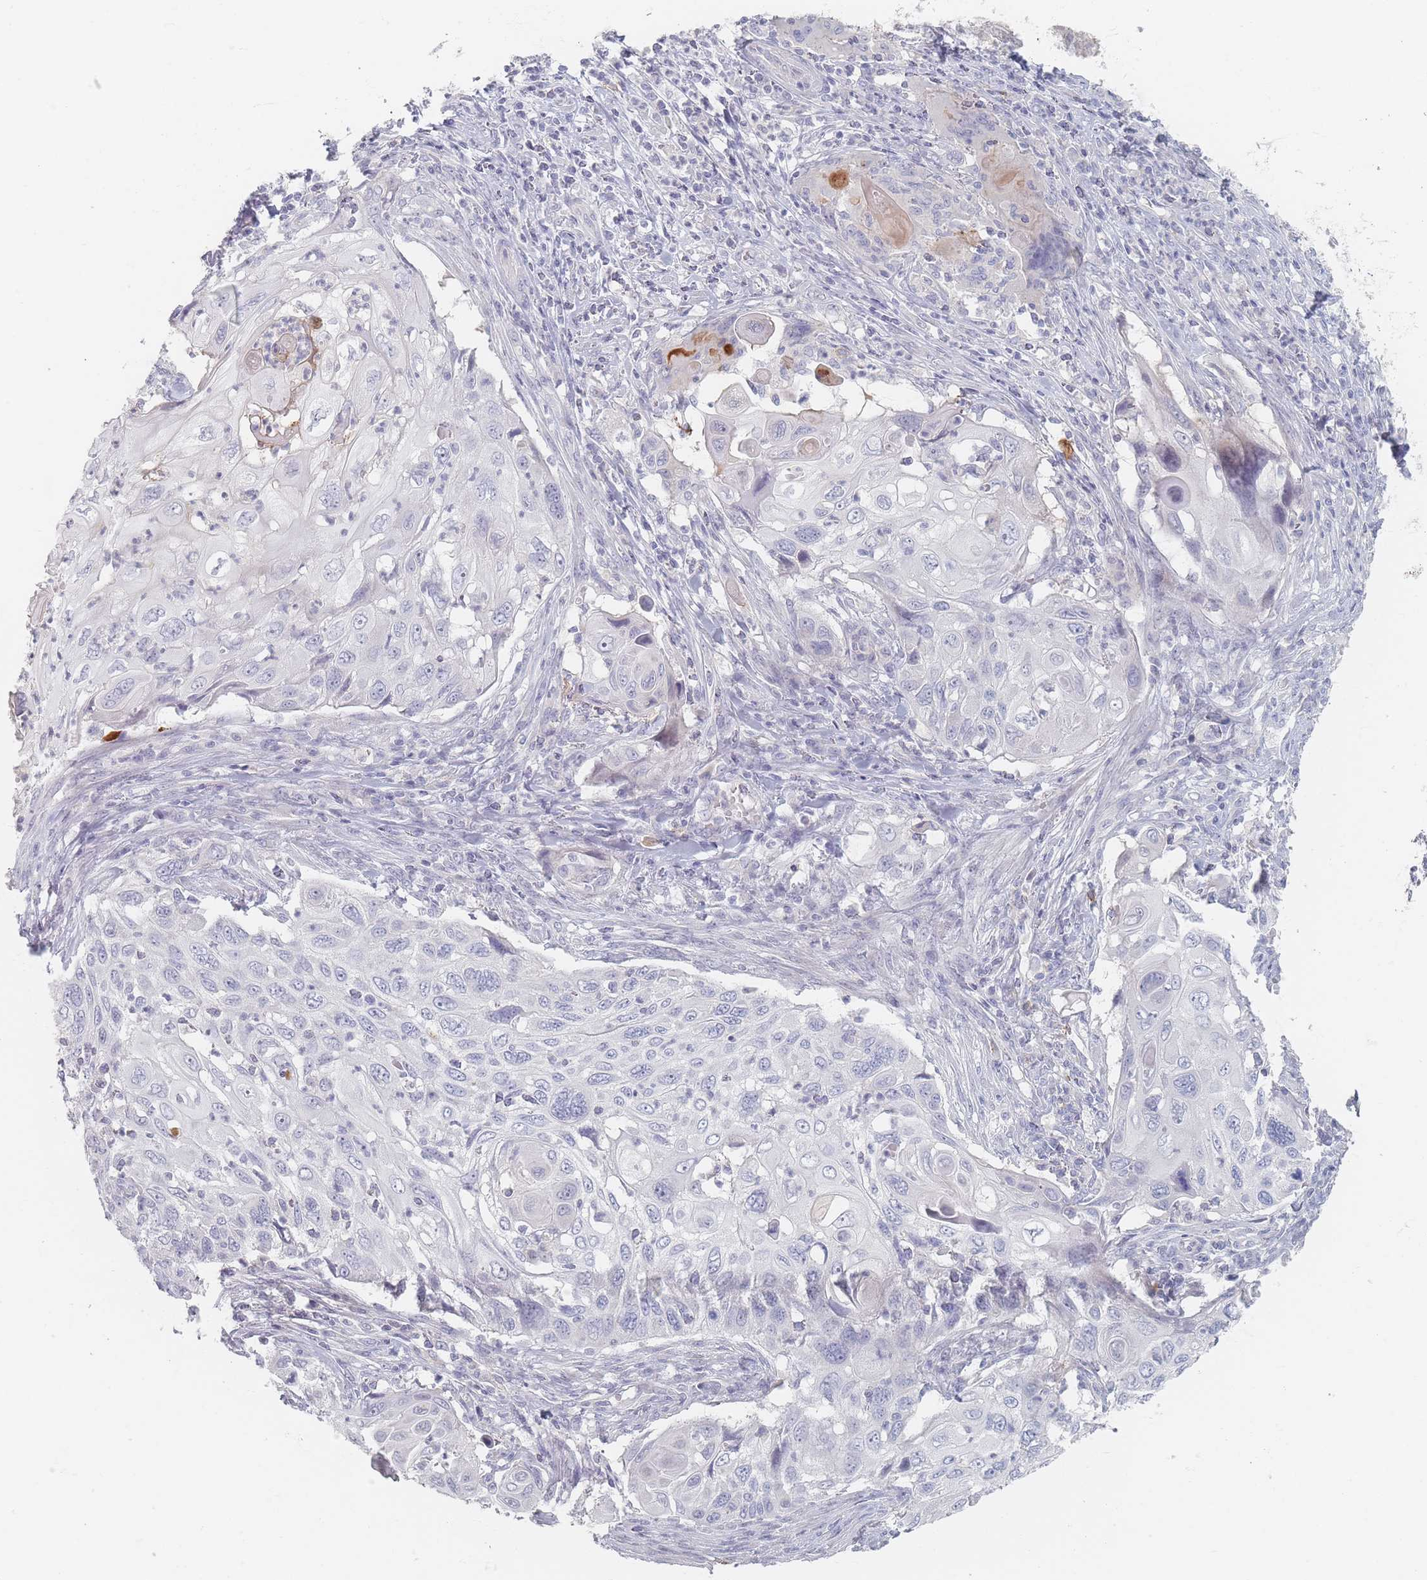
{"staining": {"intensity": "negative", "quantity": "none", "location": "none"}, "tissue": "cervical cancer", "cell_type": "Tumor cells", "image_type": "cancer", "snomed": [{"axis": "morphology", "description": "Squamous cell carcinoma, NOS"}, {"axis": "topography", "description": "Cervix"}], "caption": "Immunohistochemistry (IHC) of cervical cancer (squamous cell carcinoma) displays no staining in tumor cells.", "gene": "CD37", "patient": {"sex": "female", "age": 70}}